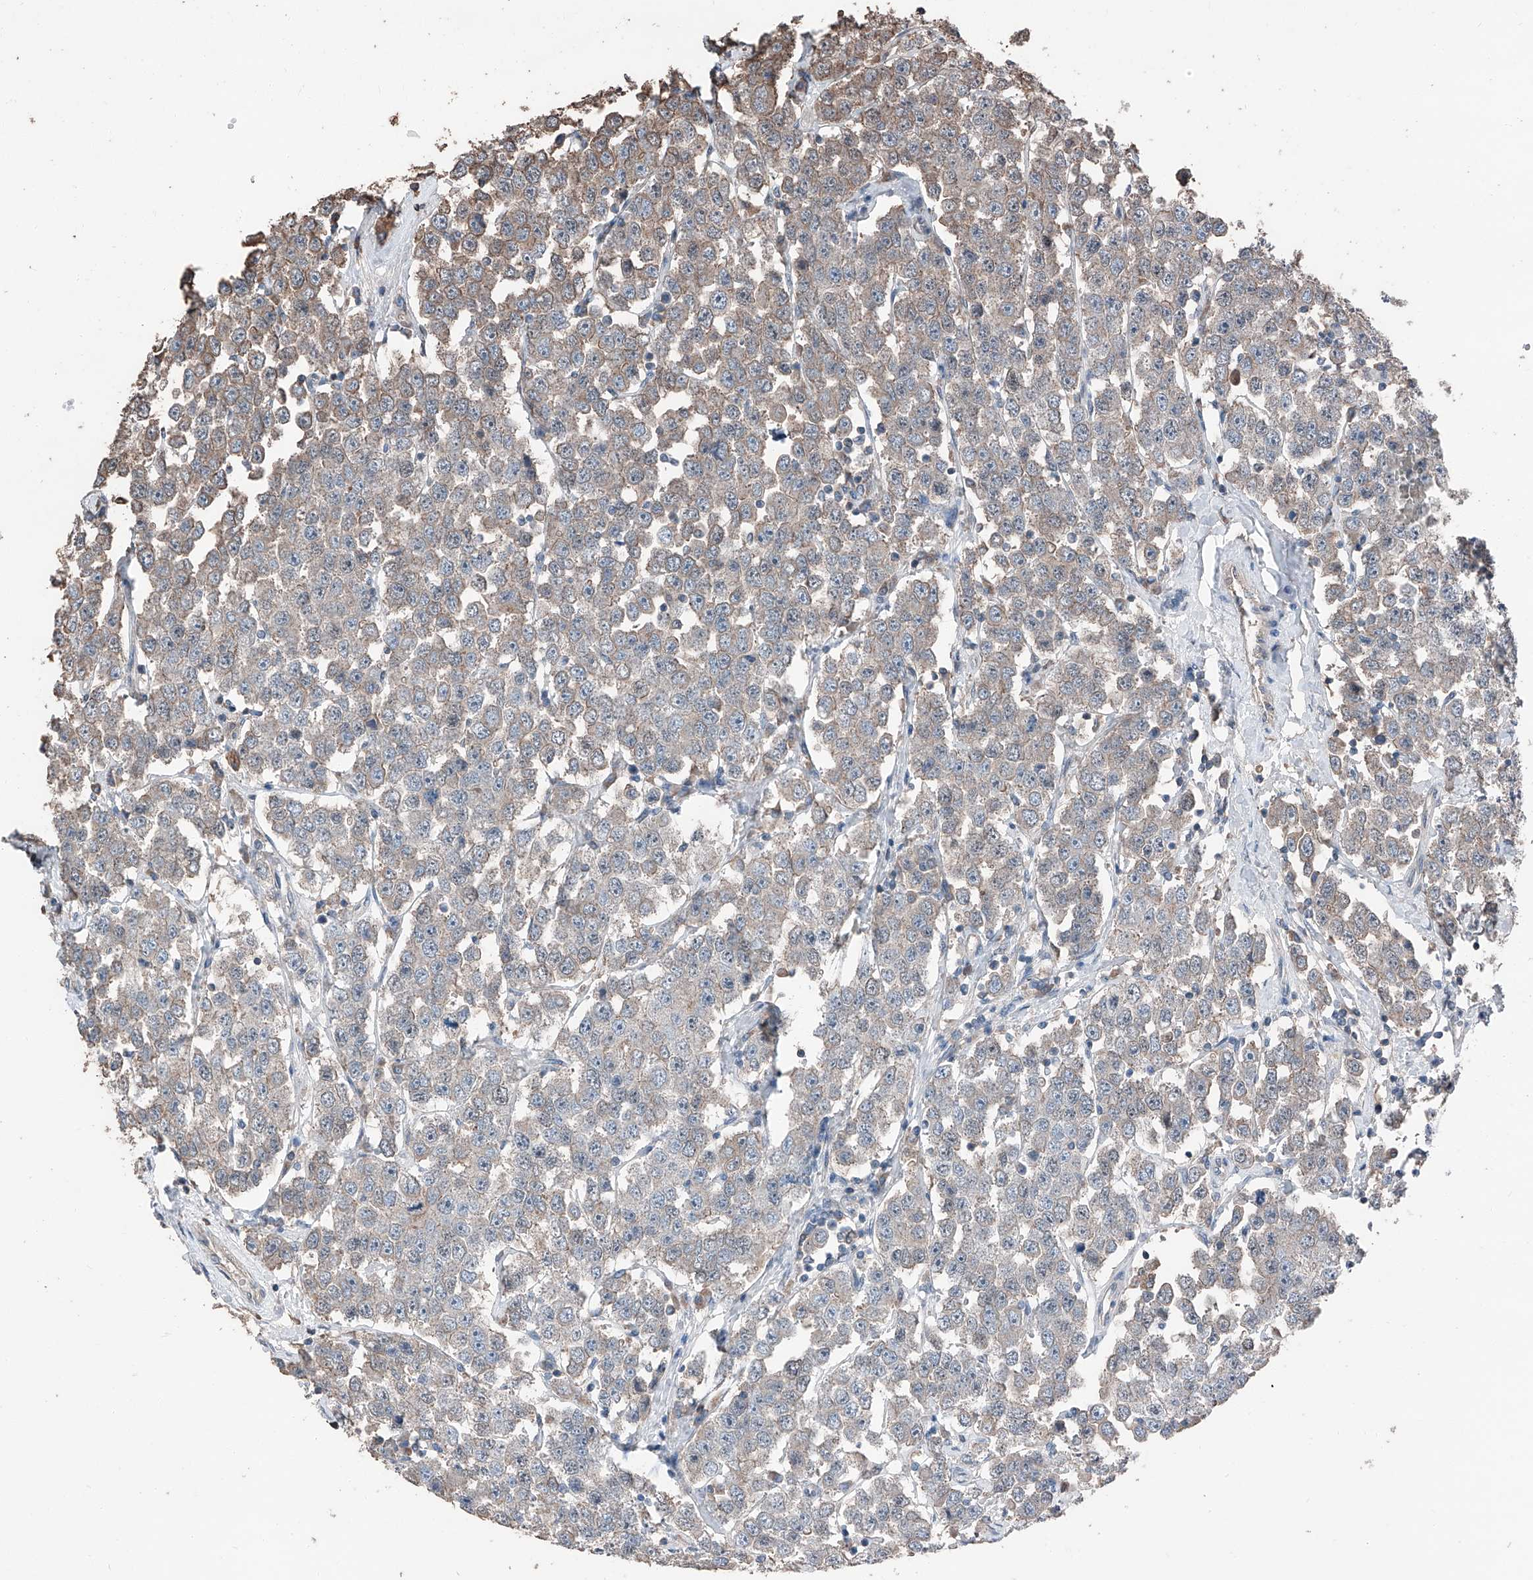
{"staining": {"intensity": "weak", "quantity": "<25%", "location": "cytoplasmic/membranous"}, "tissue": "testis cancer", "cell_type": "Tumor cells", "image_type": "cancer", "snomed": [{"axis": "morphology", "description": "Seminoma, NOS"}, {"axis": "topography", "description": "Testis"}], "caption": "An immunohistochemistry (IHC) photomicrograph of testis seminoma is shown. There is no staining in tumor cells of testis seminoma.", "gene": "MAMLD1", "patient": {"sex": "male", "age": 28}}